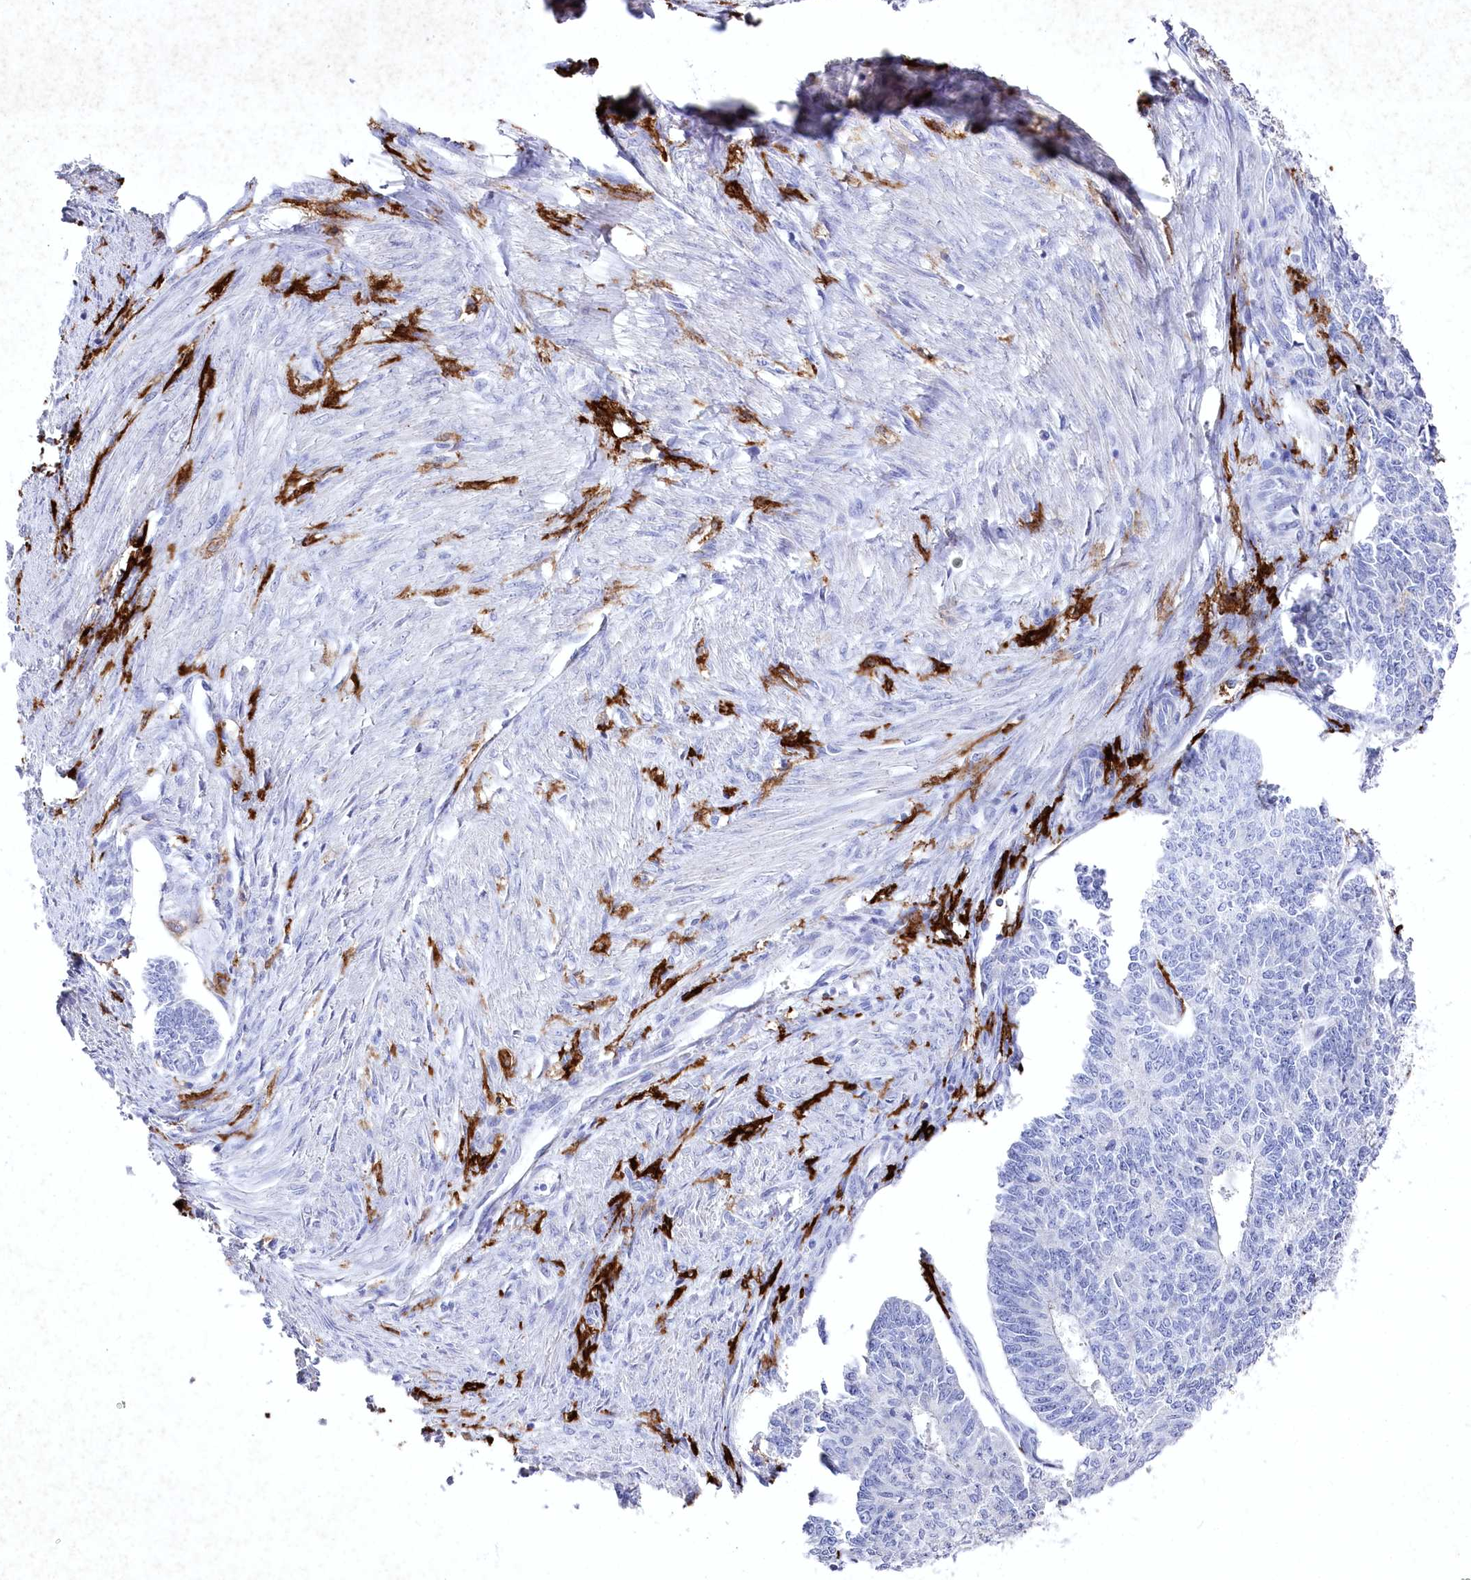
{"staining": {"intensity": "negative", "quantity": "none", "location": "none"}, "tissue": "endometrial cancer", "cell_type": "Tumor cells", "image_type": "cancer", "snomed": [{"axis": "morphology", "description": "Adenocarcinoma, NOS"}, {"axis": "topography", "description": "Endometrium"}], "caption": "High magnification brightfield microscopy of endometrial cancer stained with DAB (brown) and counterstained with hematoxylin (blue): tumor cells show no significant staining.", "gene": "CLEC4M", "patient": {"sex": "female", "age": 32}}